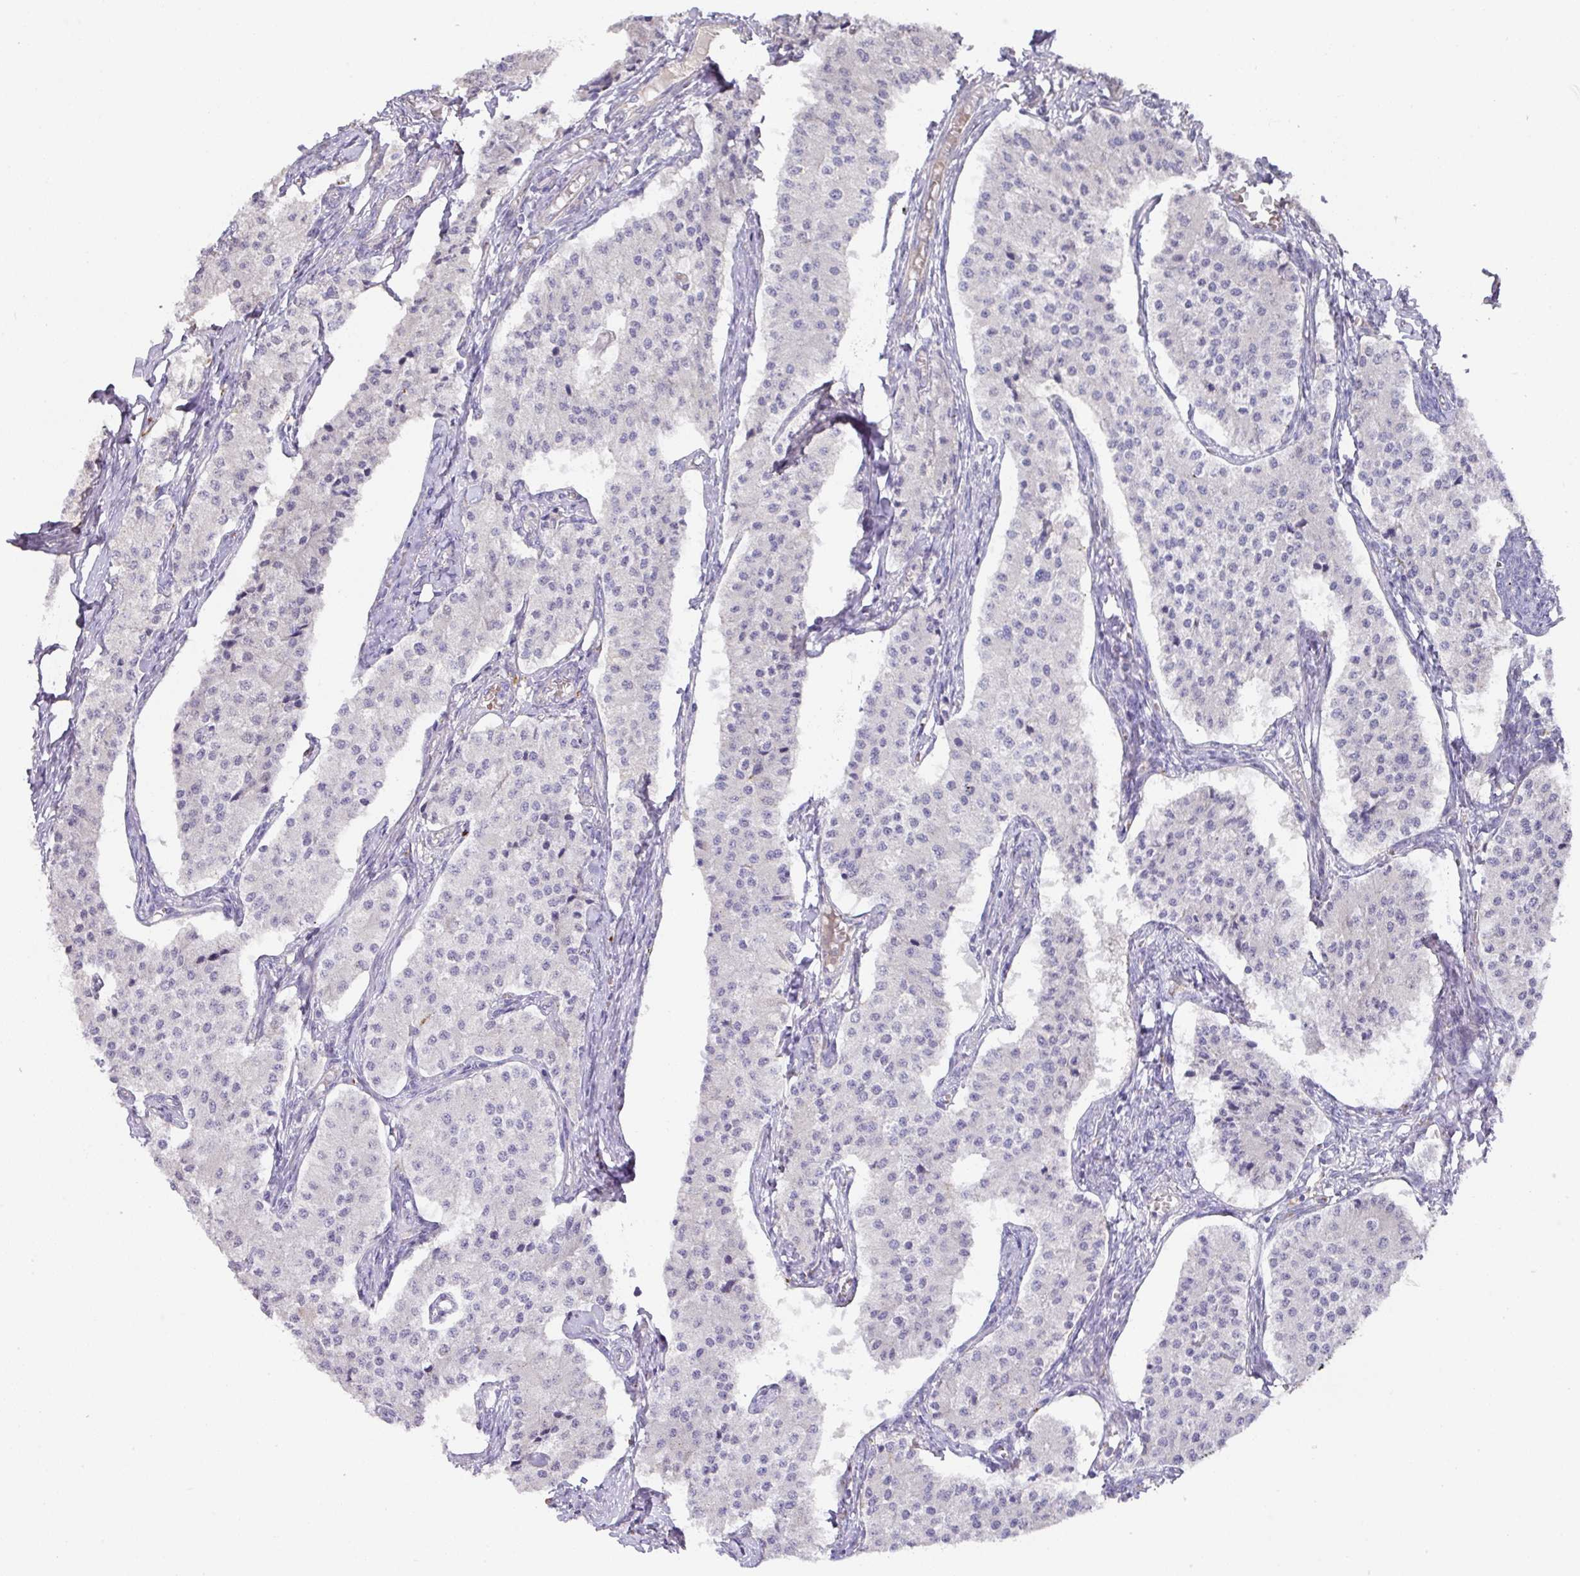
{"staining": {"intensity": "negative", "quantity": "none", "location": "none"}, "tissue": "carcinoid", "cell_type": "Tumor cells", "image_type": "cancer", "snomed": [{"axis": "morphology", "description": "Carcinoid, malignant, NOS"}, {"axis": "topography", "description": "Colon"}], "caption": "The image displays no staining of tumor cells in carcinoid (malignant).", "gene": "TARM1", "patient": {"sex": "female", "age": 52}}